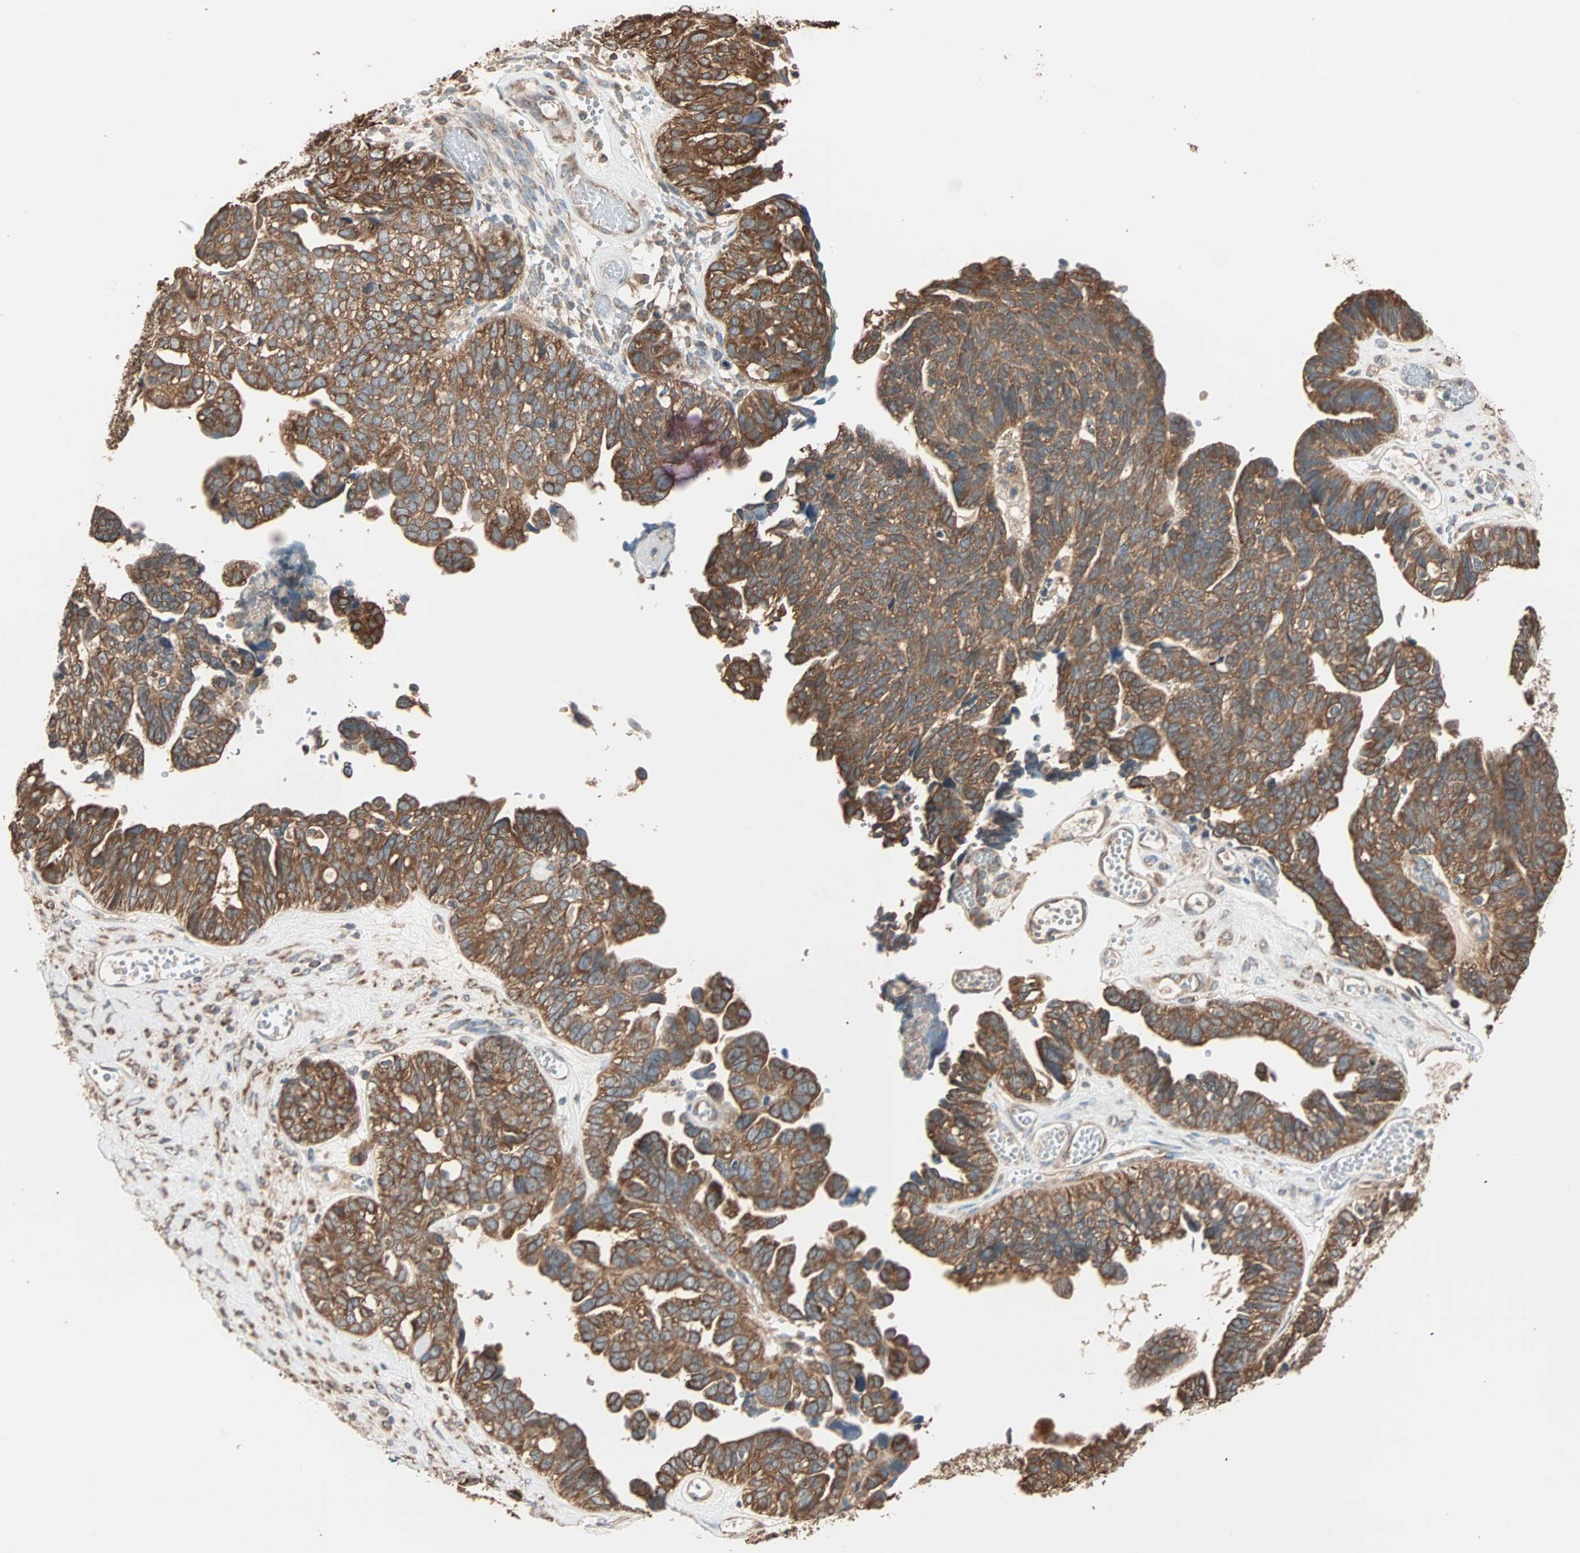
{"staining": {"intensity": "strong", "quantity": ">75%", "location": "cytoplasmic/membranous"}, "tissue": "ovarian cancer", "cell_type": "Tumor cells", "image_type": "cancer", "snomed": [{"axis": "morphology", "description": "Cystadenocarcinoma, serous, NOS"}, {"axis": "topography", "description": "Ovary"}], "caption": "Ovarian cancer stained with IHC demonstrates strong cytoplasmic/membranous expression in about >75% of tumor cells. The staining was performed using DAB to visualize the protein expression in brown, while the nuclei were stained in blue with hematoxylin (Magnification: 20x).", "gene": "EIF4G2", "patient": {"sex": "female", "age": 79}}